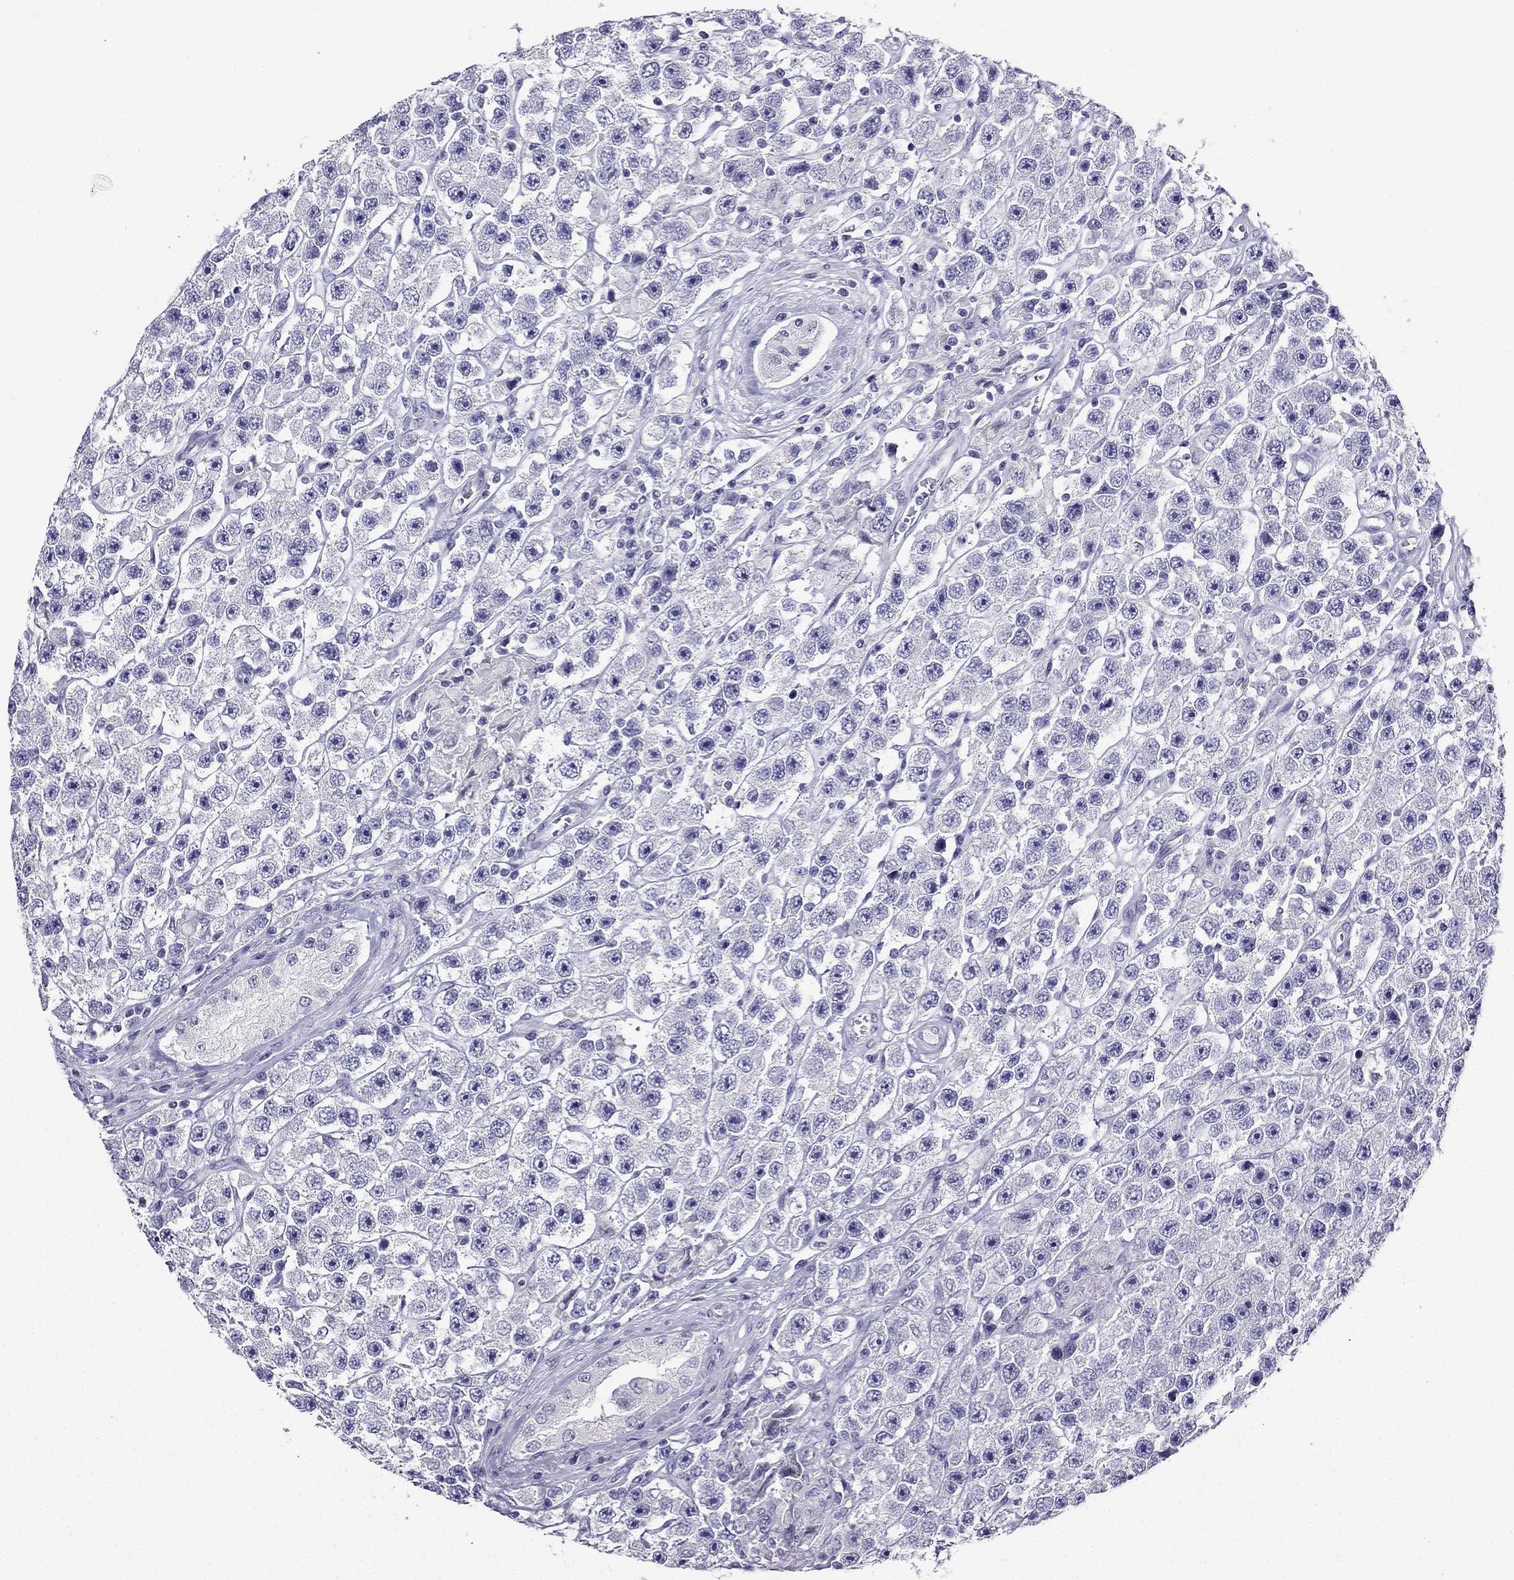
{"staining": {"intensity": "negative", "quantity": "none", "location": "none"}, "tissue": "testis cancer", "cell_type": "Tumor cells", "image_type": "cancer", "snomed": [{"axis": "morphology", "description": "Seminoma, NOS"}, {"axis": "topography", "description": "Testis"}], "caption": "Tumor cells show no significant expression in testis cancer (seminoma).", "gene": "KCNJ10", "patient": {"sex": "male", "age": 45}}